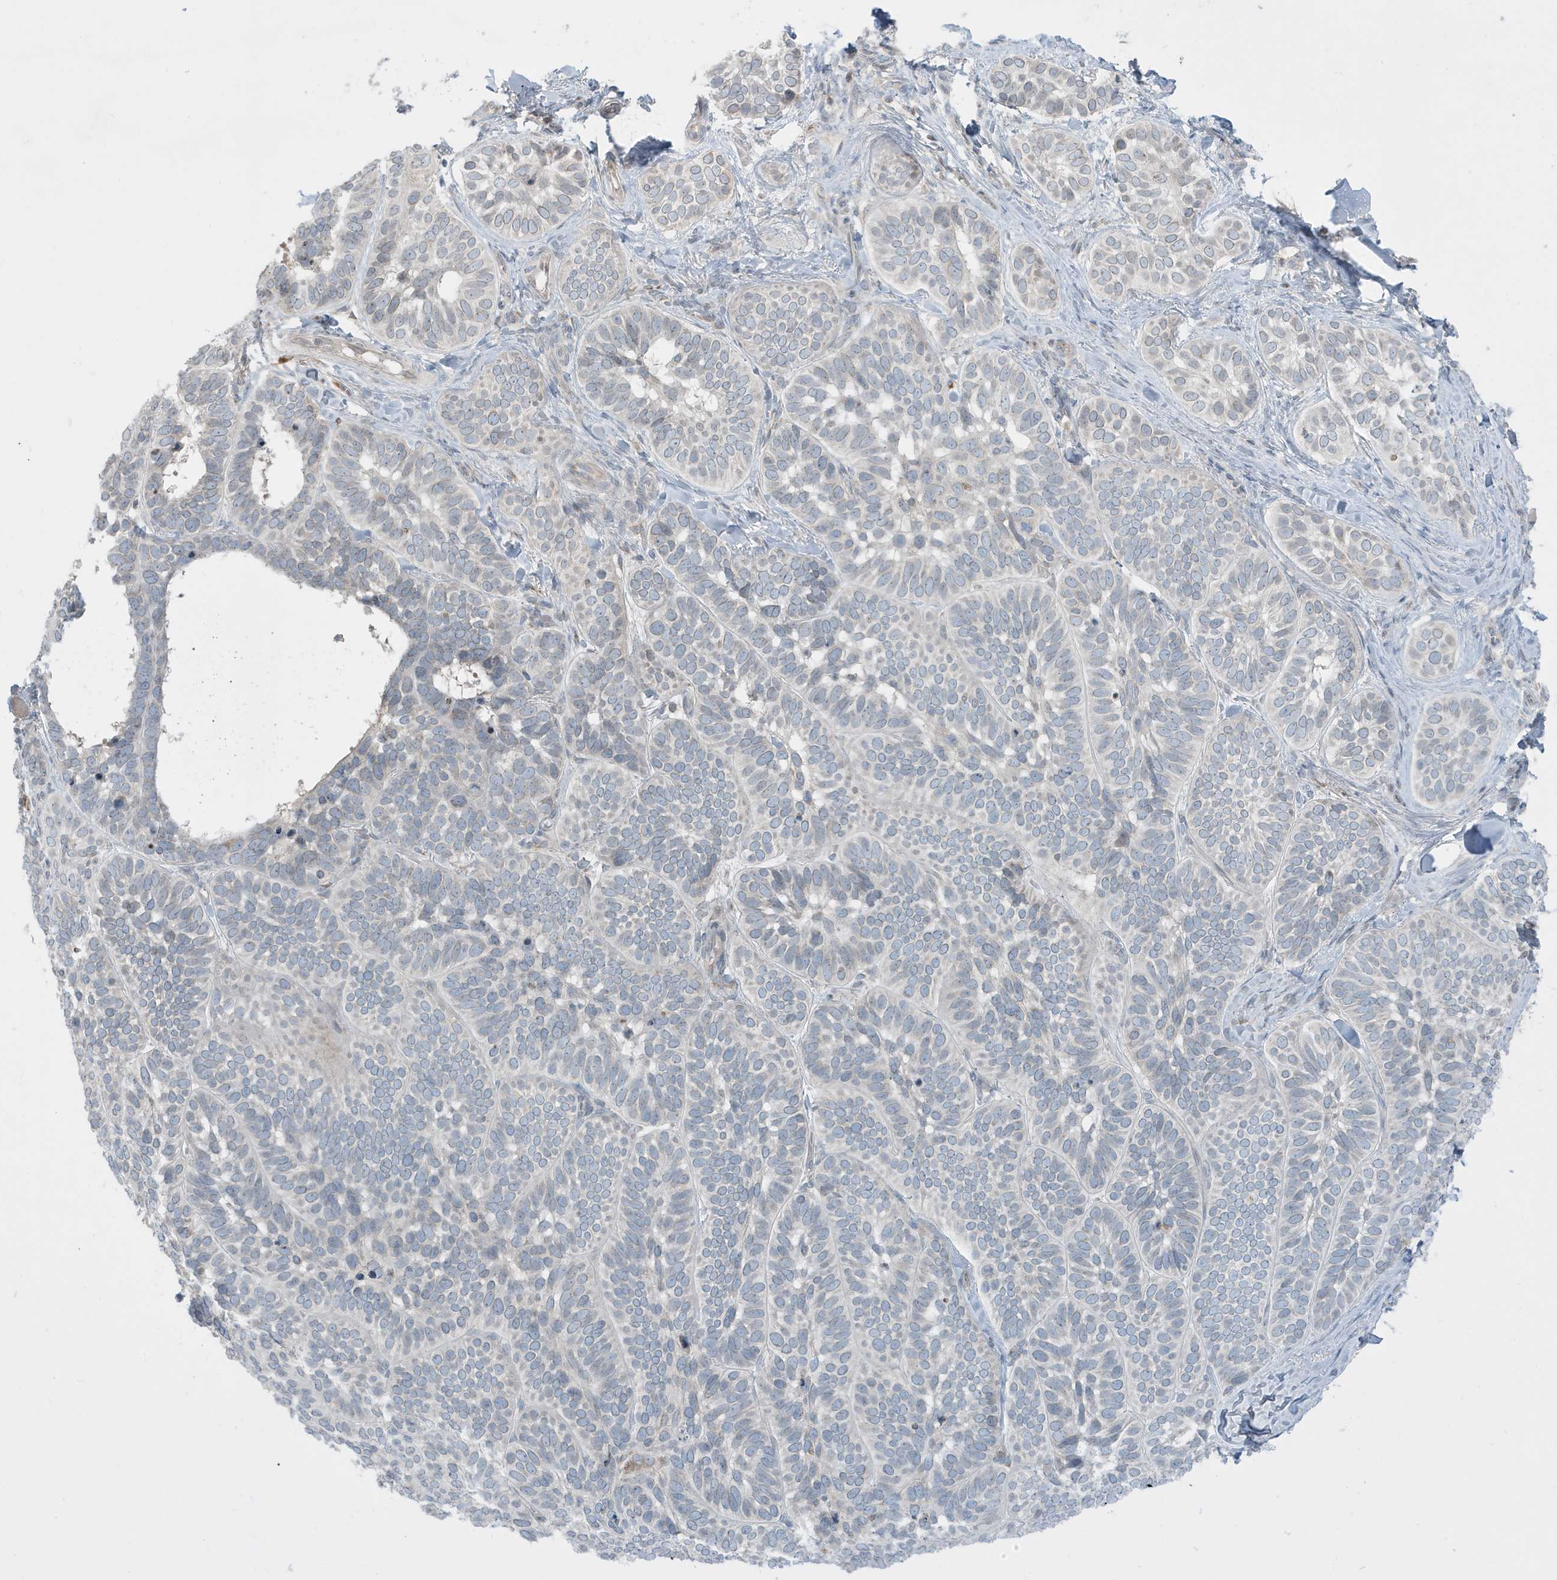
{"staining": {"intensity": "negative", "quantity": "none", "location": "none"}, "tissue": "skin cancer", "cell_type": "Tumor cells", "image_type": "cancer", "snomed": [{"axis": "morphology", "description": "Basal cell carcinoma"}, {"axis": "topography", "description": "Skin"}], "caption": "A micrograph of skin basal cell carcinoma stained for a protein demonstrates no brown staining in tumor cells.", "gene": "FNDC1", "patient": {"sex": "male", "age": 62}}